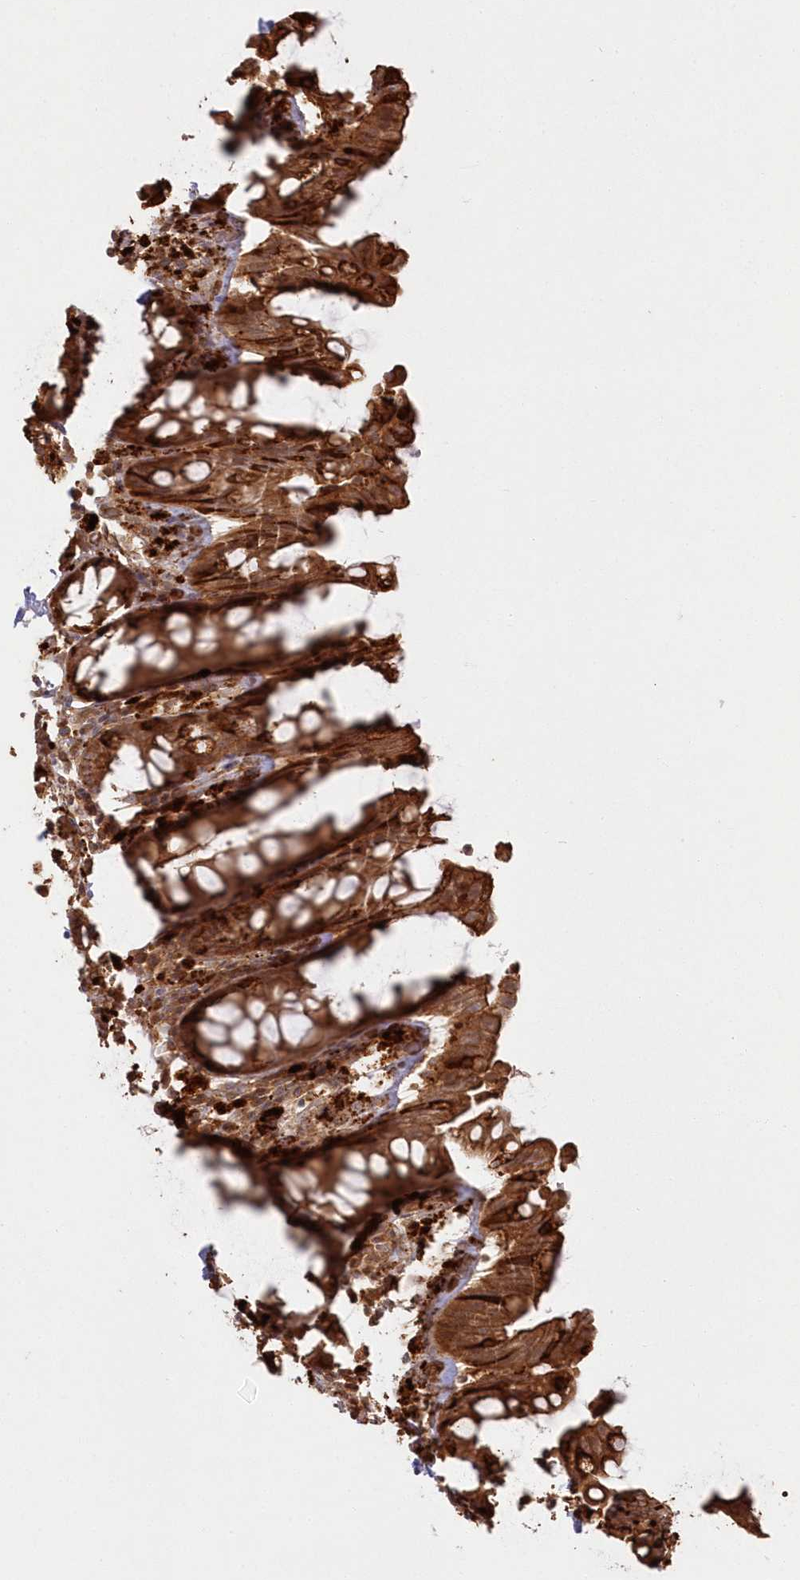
{"staining": {"intensity": "strong", "quantity": ">75%", "location": "cytoplasmic/membranous"}, "tissue": "rectum", "cell_type": "Glandular cells", "image_type": "normal", "snomed": [{"axis": "morphology", "description": "Normal tissue, NOS"}, {"axis": "topography", "description": "Rectum"}], "caption": "Protein staining reveals strong cytoplasmic/membranous staining in about >75% of glandular cells in unremarkable rectum. Using DAB (3,3'-diaminobenzidine) (brown) and hematoxylin (blue) stains, captured at high magnification using brightfield microscopy.", "gene": "RGCC", "patient": {"sex": "male", "age": 64}}